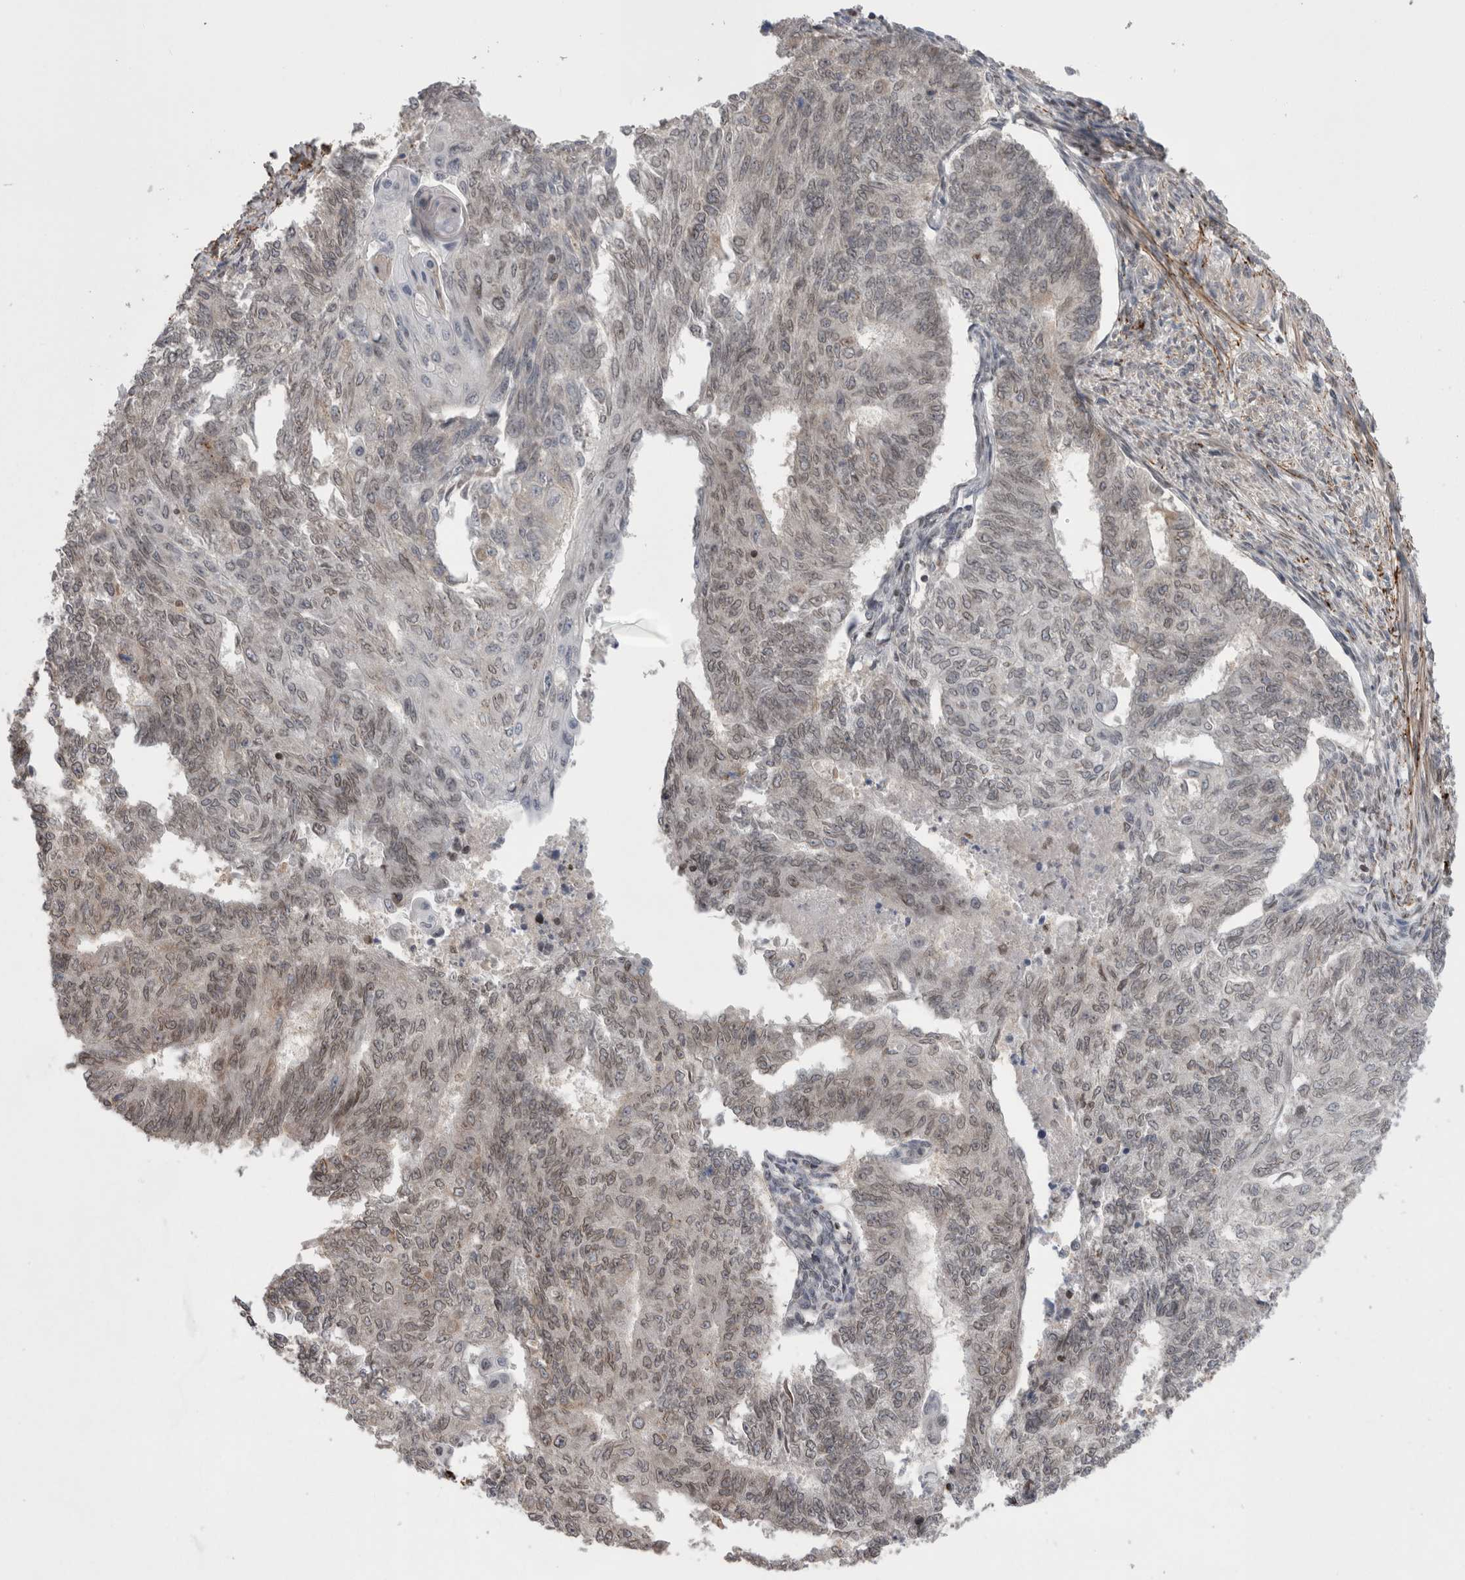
{"staining": {"intensity": "weak", "quantity": "<25%", "location": "nuclear"}, "tissue": "endometrial cancer", "cell_type": "Tumor cells", "image_type": "cancer", "snomed": [{"axis": "morphology", "description": "Adenocarcinoma, NOS"}, {"axis": "topography", "description": "Endometrium"}], "caption": "Tumor cells show no significant expression in endometrial cancer (adenocarcinoma).", "gene": "DARS2", "patient": {"sex": "female", "age": 32}}